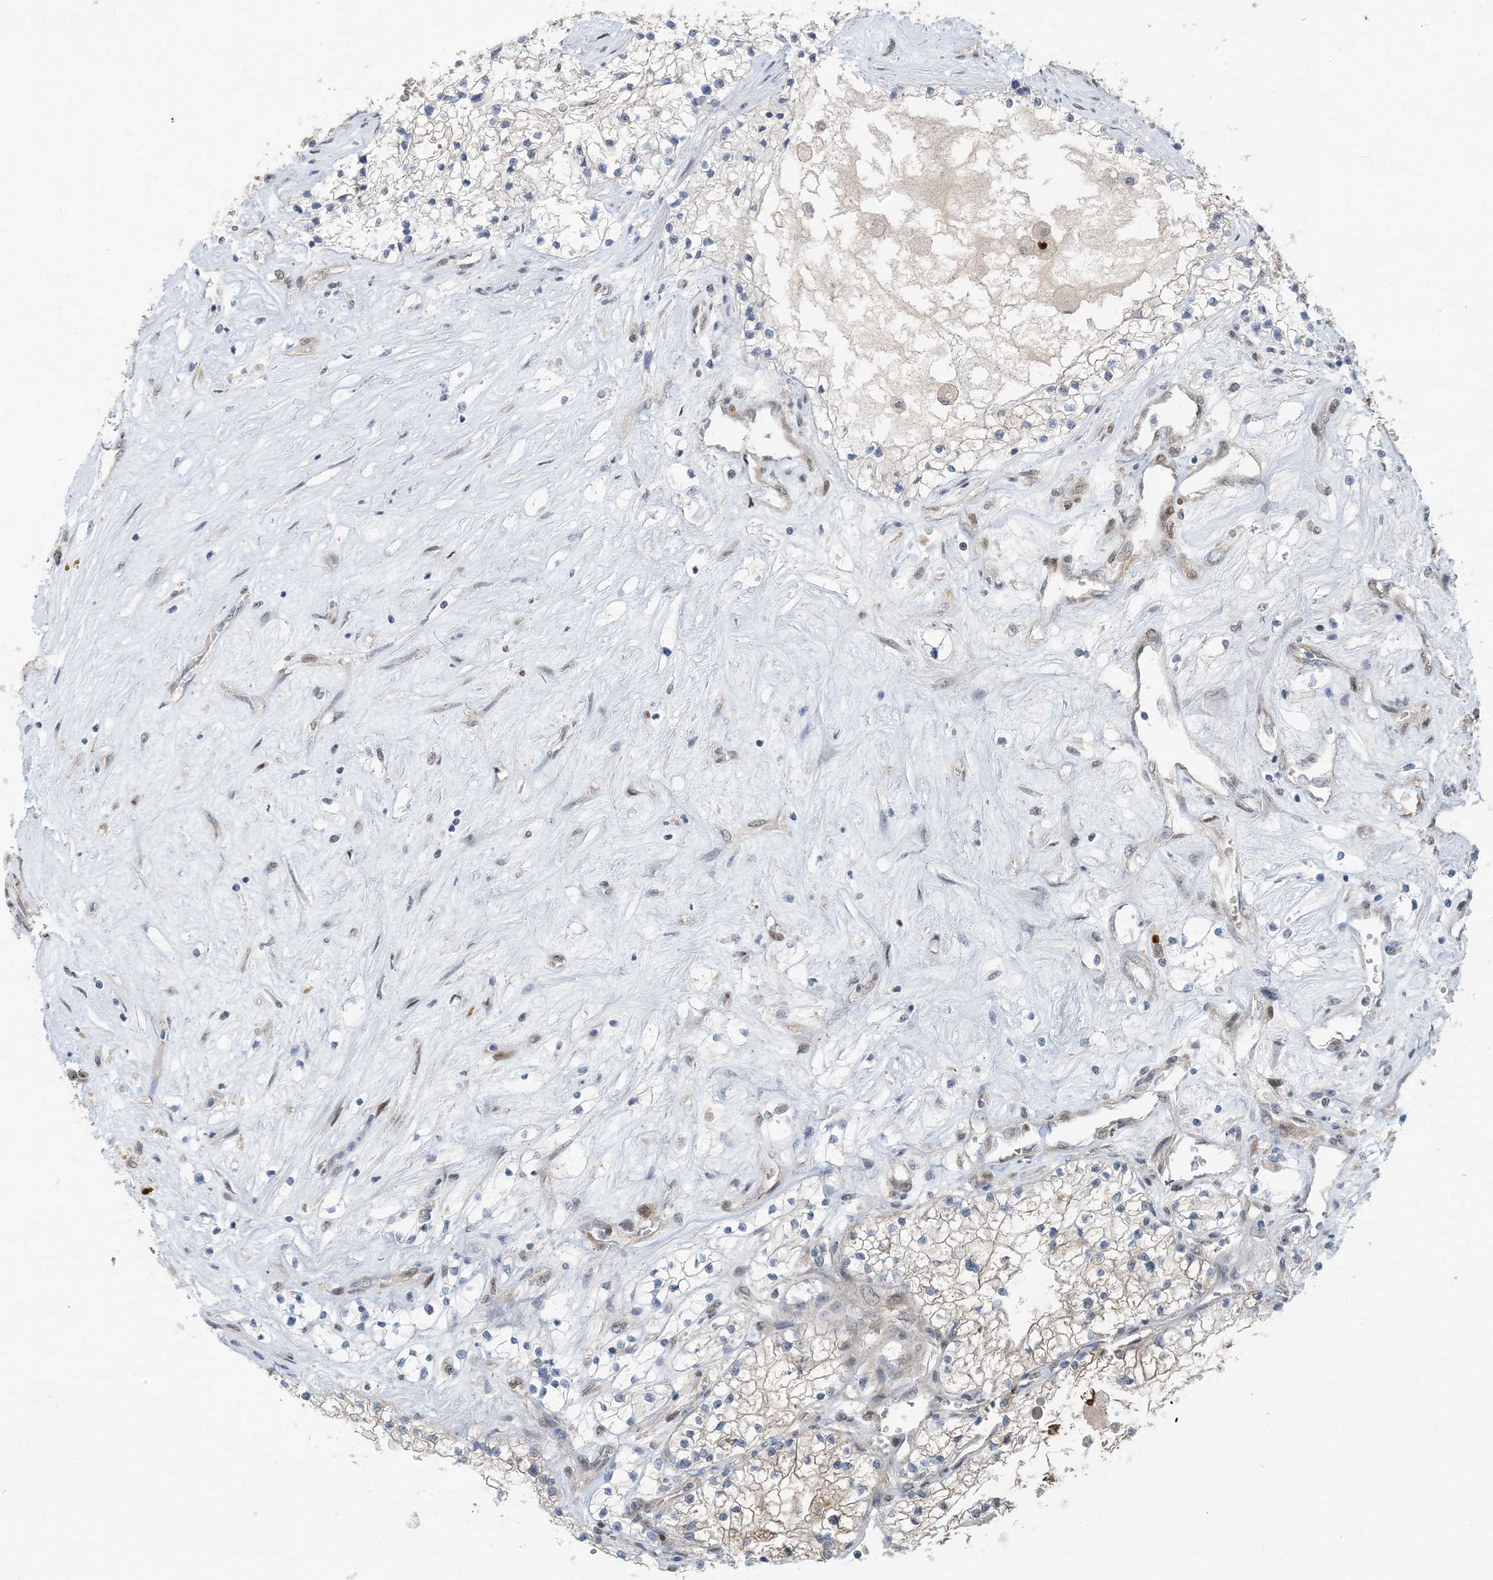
{"staining": {"intensity": "weak", "quantity": "<25%", "location": "cytoplasmic/membranous"}, "tissue": "renal cancer", "cell_type": "Tumor cells", "image_type": "cancer", "snomed": [{"axis": "morphology", "description": "Normal tissue, NOS"}, {"axis": "morphology", "description": "Adenocarcinoma, NOS"}, {"axis": "topography", "description": "Kidney"}], "caption": "High power microscopy image of an immunohistochemistry histopathology image of renal adenocarcinoma, revealing no significant staining in tumor cells.", "gene": "ZC3H12A", "patient": {"sex": "male", "age": 68}}